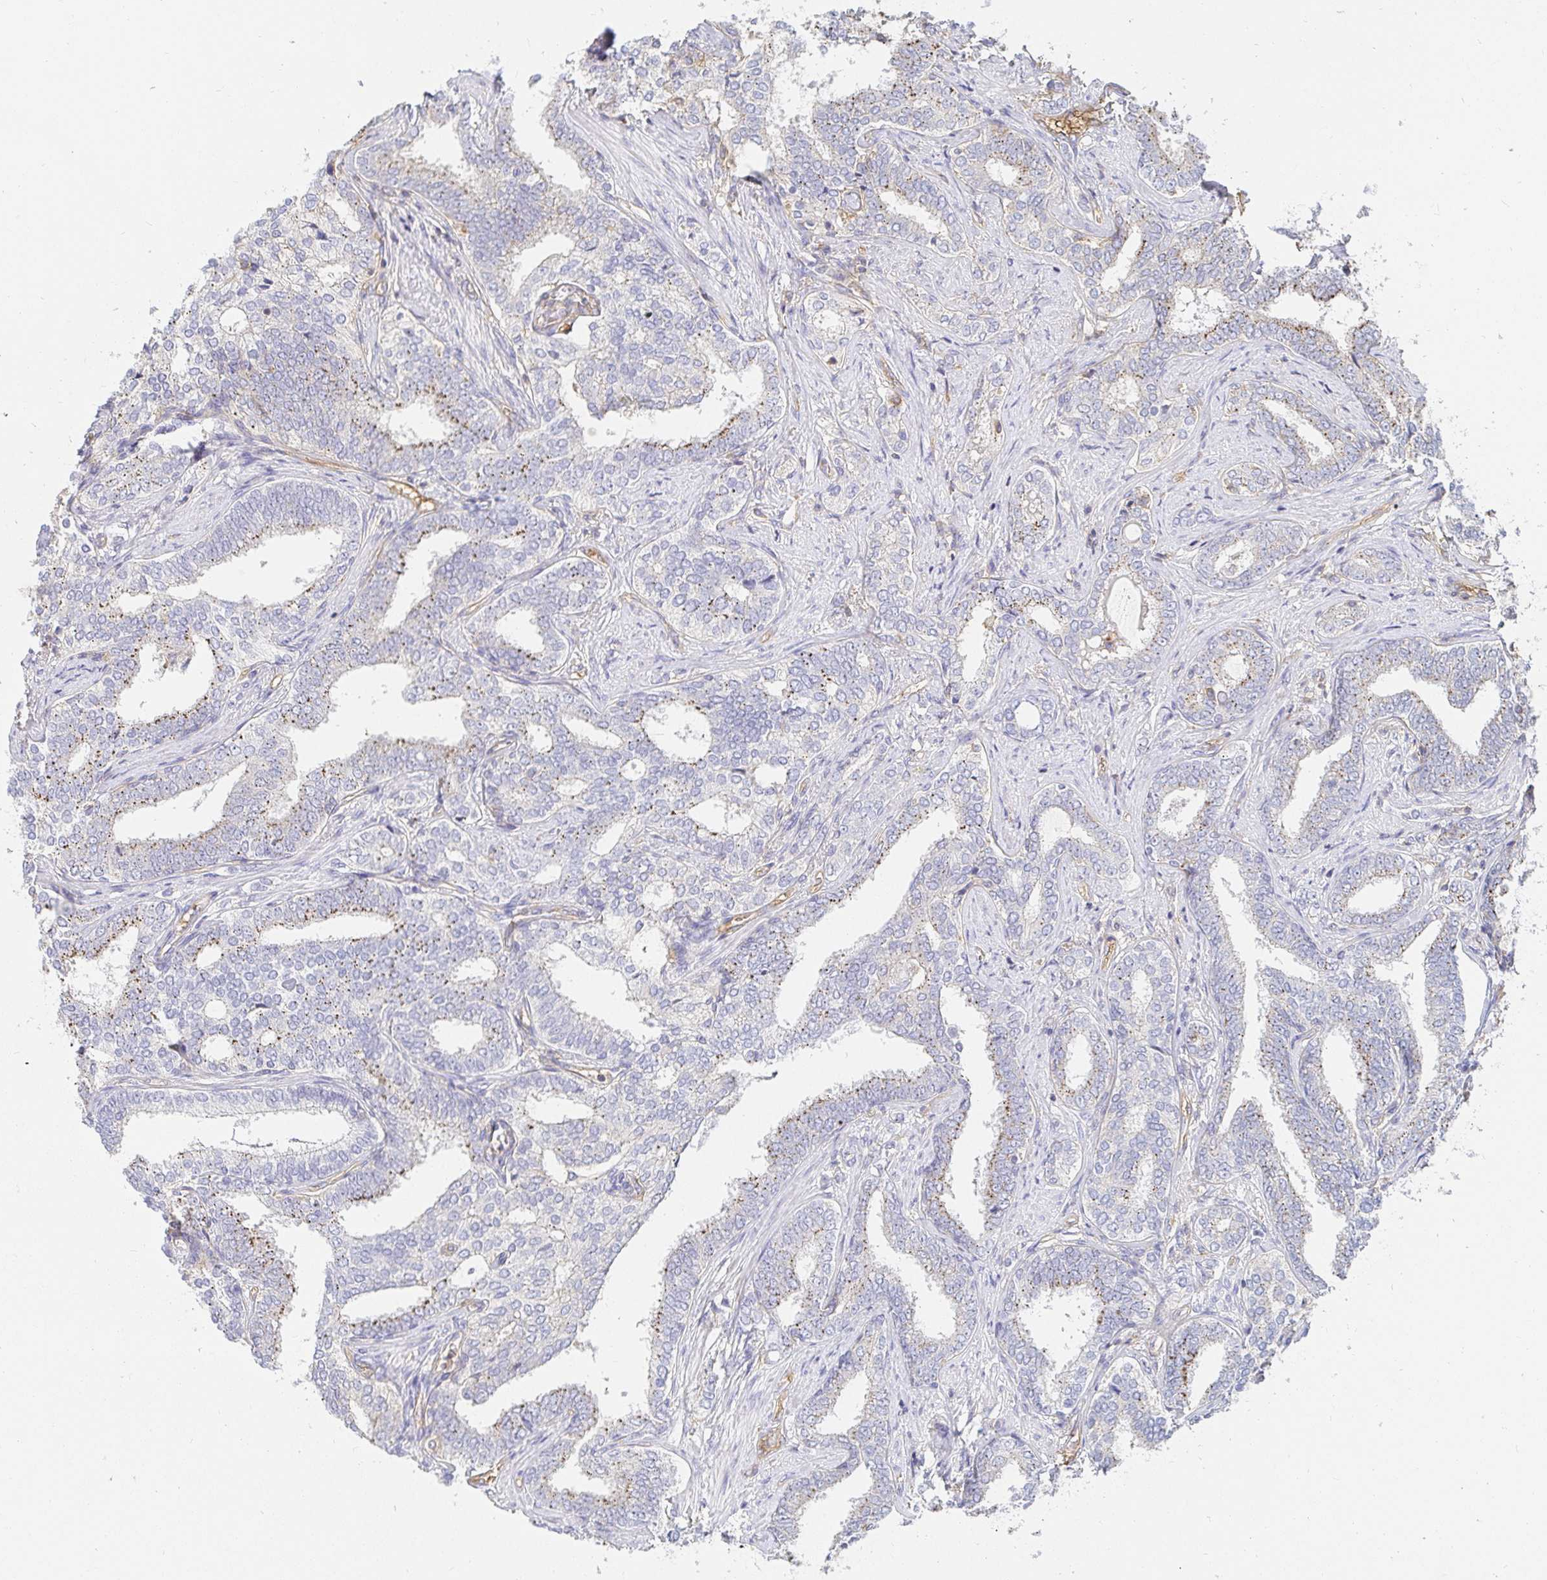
{"staining": {"intensity": "strong", "quantity": "25%-75%", "location": "cytoplasmic/membranous"}, "tissue": "prostate cancer", "cell_type": "Tumor cells", "image_type": "cancer", "snomed": [{"axis": "morphology", "description": "Adenocarcinoma, High grade"}, {"axis": "topography", "description": "Prostate"}], "caption": "This micrograph exhibits immunohistochemistry (IHC) staining of adenocarcinoma (high-grade) (prostate), with high strong cytoplasmic/membranous expression in approximately 25%-75% of tumor cells.", "gene": "TSPAN19", "patient": {"sex": "male", "age": 72}}